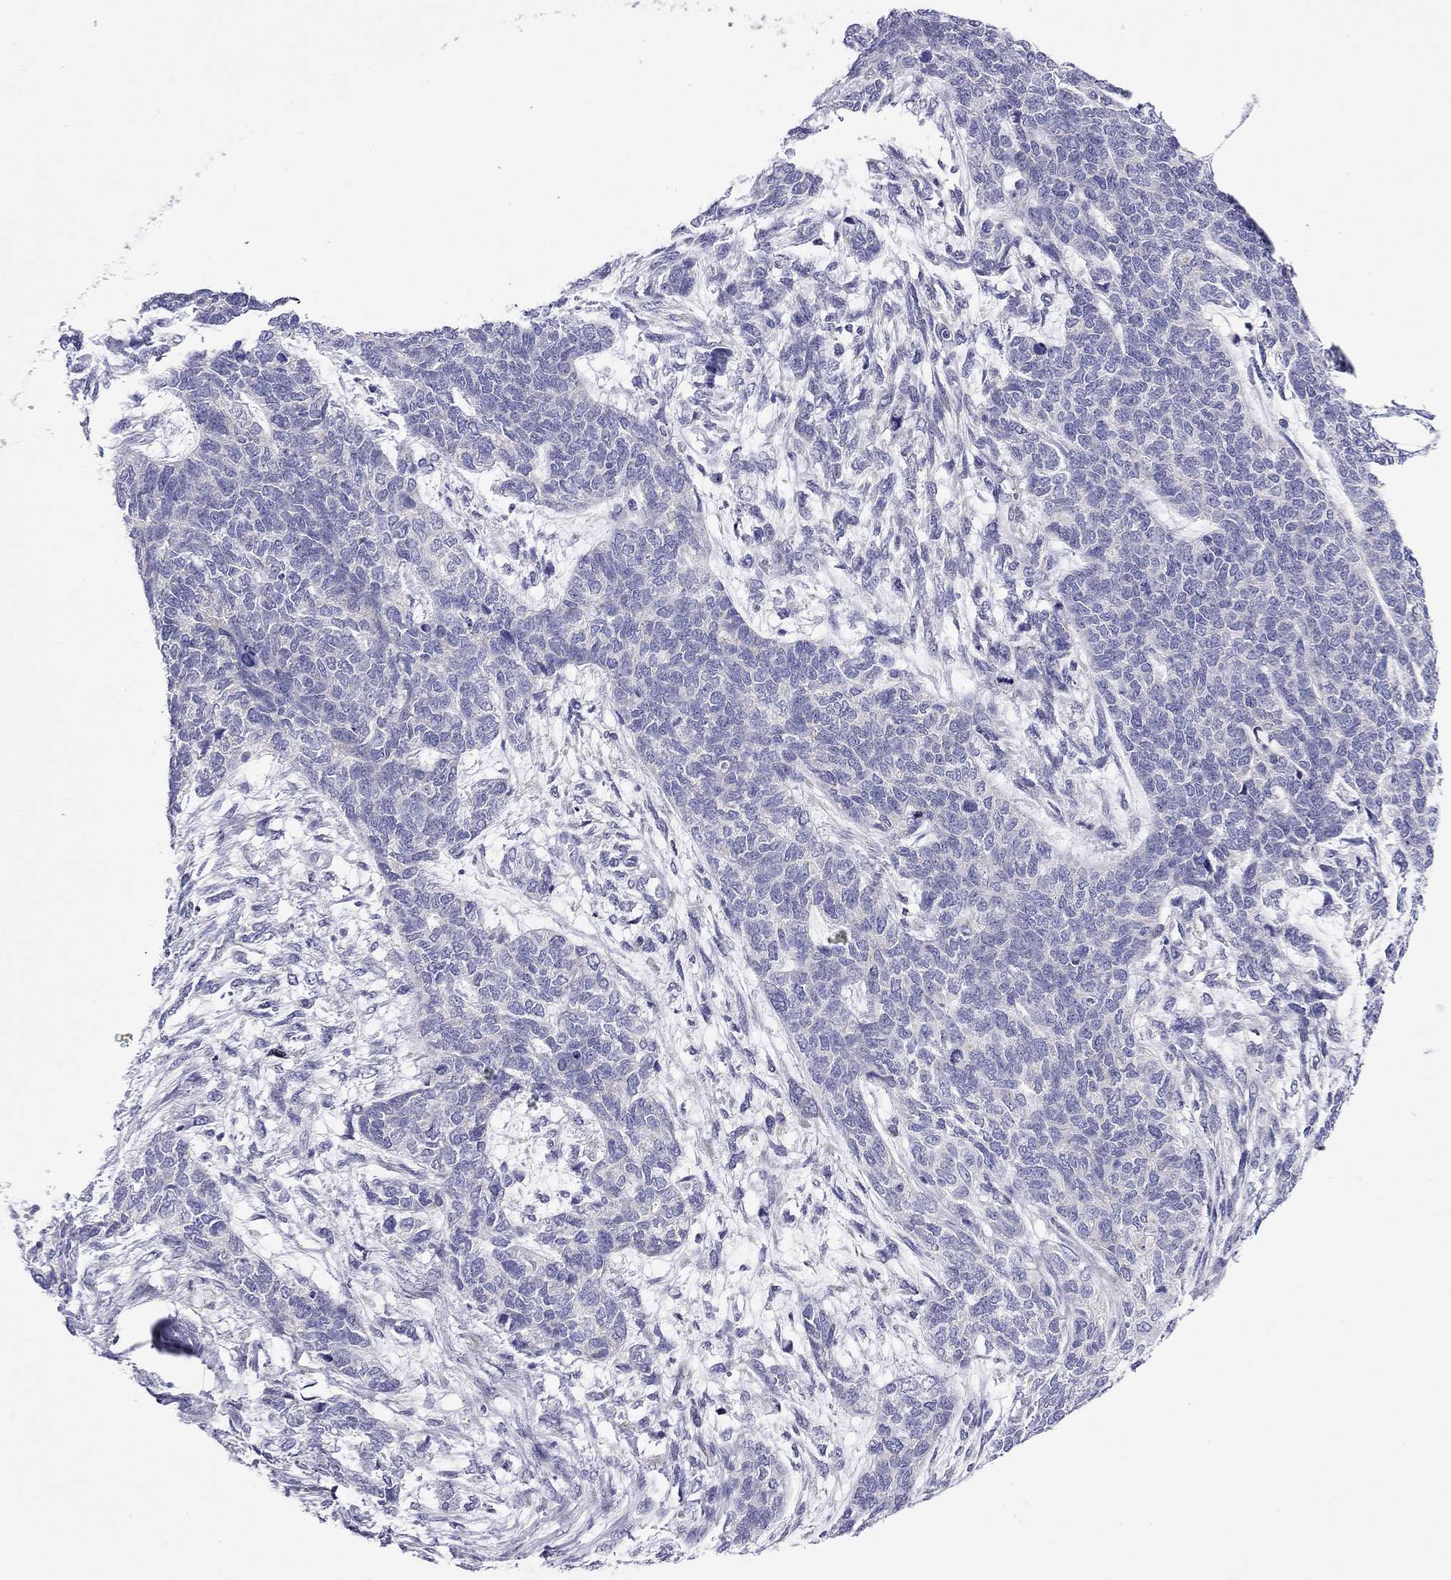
{"staining": {"intensity": "negative", "quantity": "none", "location": "none"}, "tissue": "cervical cancer", "cell_type": "Tumor cells", "image_type": "cancer", "snomed": [{"axis": "morphology", "description": "Squamous cell carcinoma, NOS"}, {"axis": "topography", "description": "Cervix"}], "caption": "Protein analysis of cervical cancer (squamous cell carcinoma) exhibits no significant positivity in tumor cells. (Stains: DAB immunohistochemistry with hematoxylin counter stain, Microscopy: brightfield microscopy at high magnification).", "gene": "SLC46A2", "patient": {"sex": "female", "age": 63}}